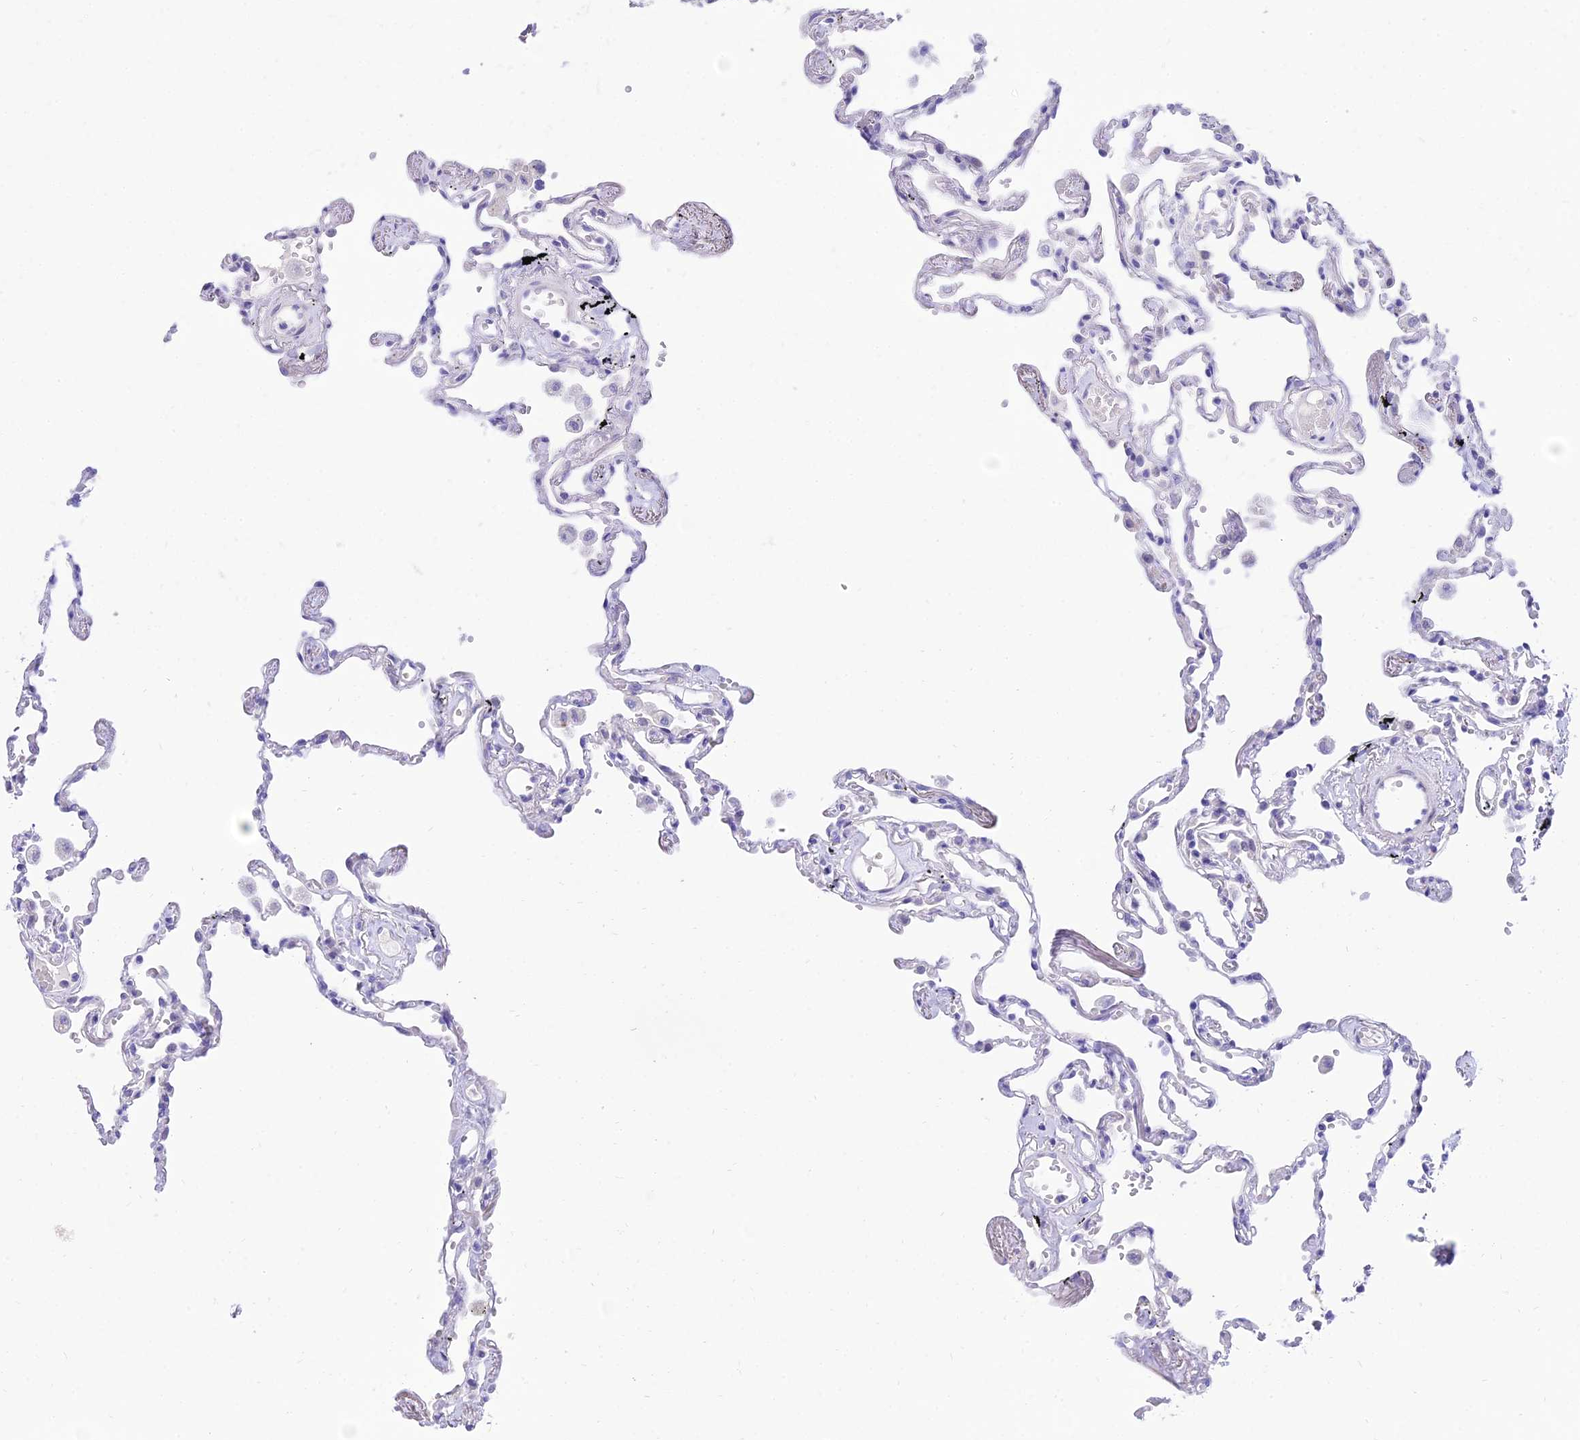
{"staining": {"intensity": "negative", "quantity": "none", "location": "none"}, "tissue": "lung", "cell_type": "Alveolar cells", "image_type": "normal", "snomed": [{"axis": "morphology", "description": "Normal tissue, NOS"}, {"axis": "topography", "description": "Lung"}], "caption": "The micrograph exhibits no significant expression in alveolar cells of lung. The staining is performed using DAB brown chromogen with nuclei counter-stained in using hematoxylin.", "gene": "TAC3", "patient": {"sex": "female", "age": 67}}